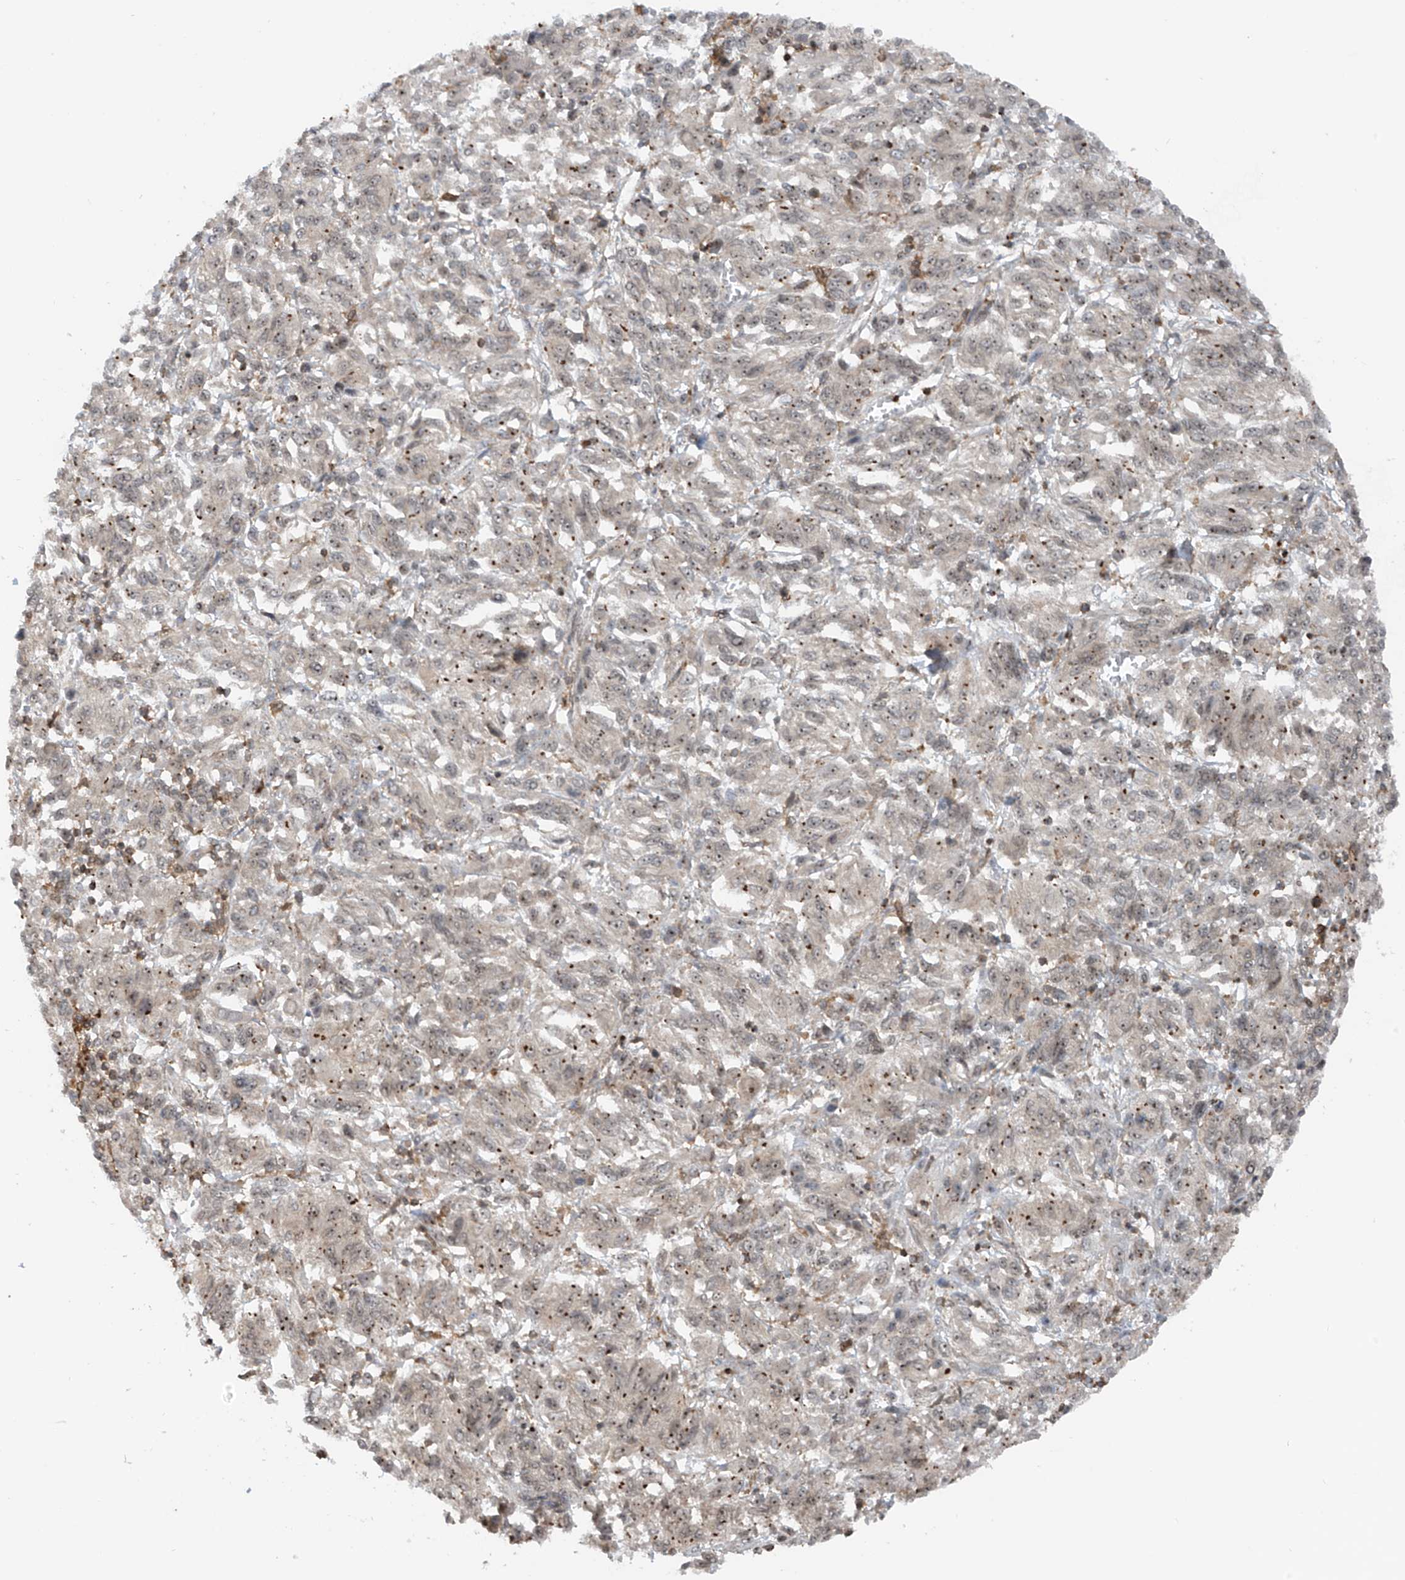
{"staining": {"intensity": "moderate", "quantity": "25%-75%", "location": "nuclear"}, "tissue": "melanoma", "cell_type": "Tumor cells", "image_type": "cancer", "snomed": [{"axis": "morphology", "description": "Malignant melanoma, Metastatic site"}, {"axis": "topography", "description": "Lung"}], "caption": "Protein staining of malignant melanoma (metastatic site) tissue displays moderate nuclear staining in about 25%-75% of tumor cells. The staining was performed using DAB (3,3'-diaminobenzidine), with brown indicating positive protein expression. Nuclei are stained blue with hematoxylin.", "gene": "REPIN1", "patient": {"sex": "male", "age": 64}}